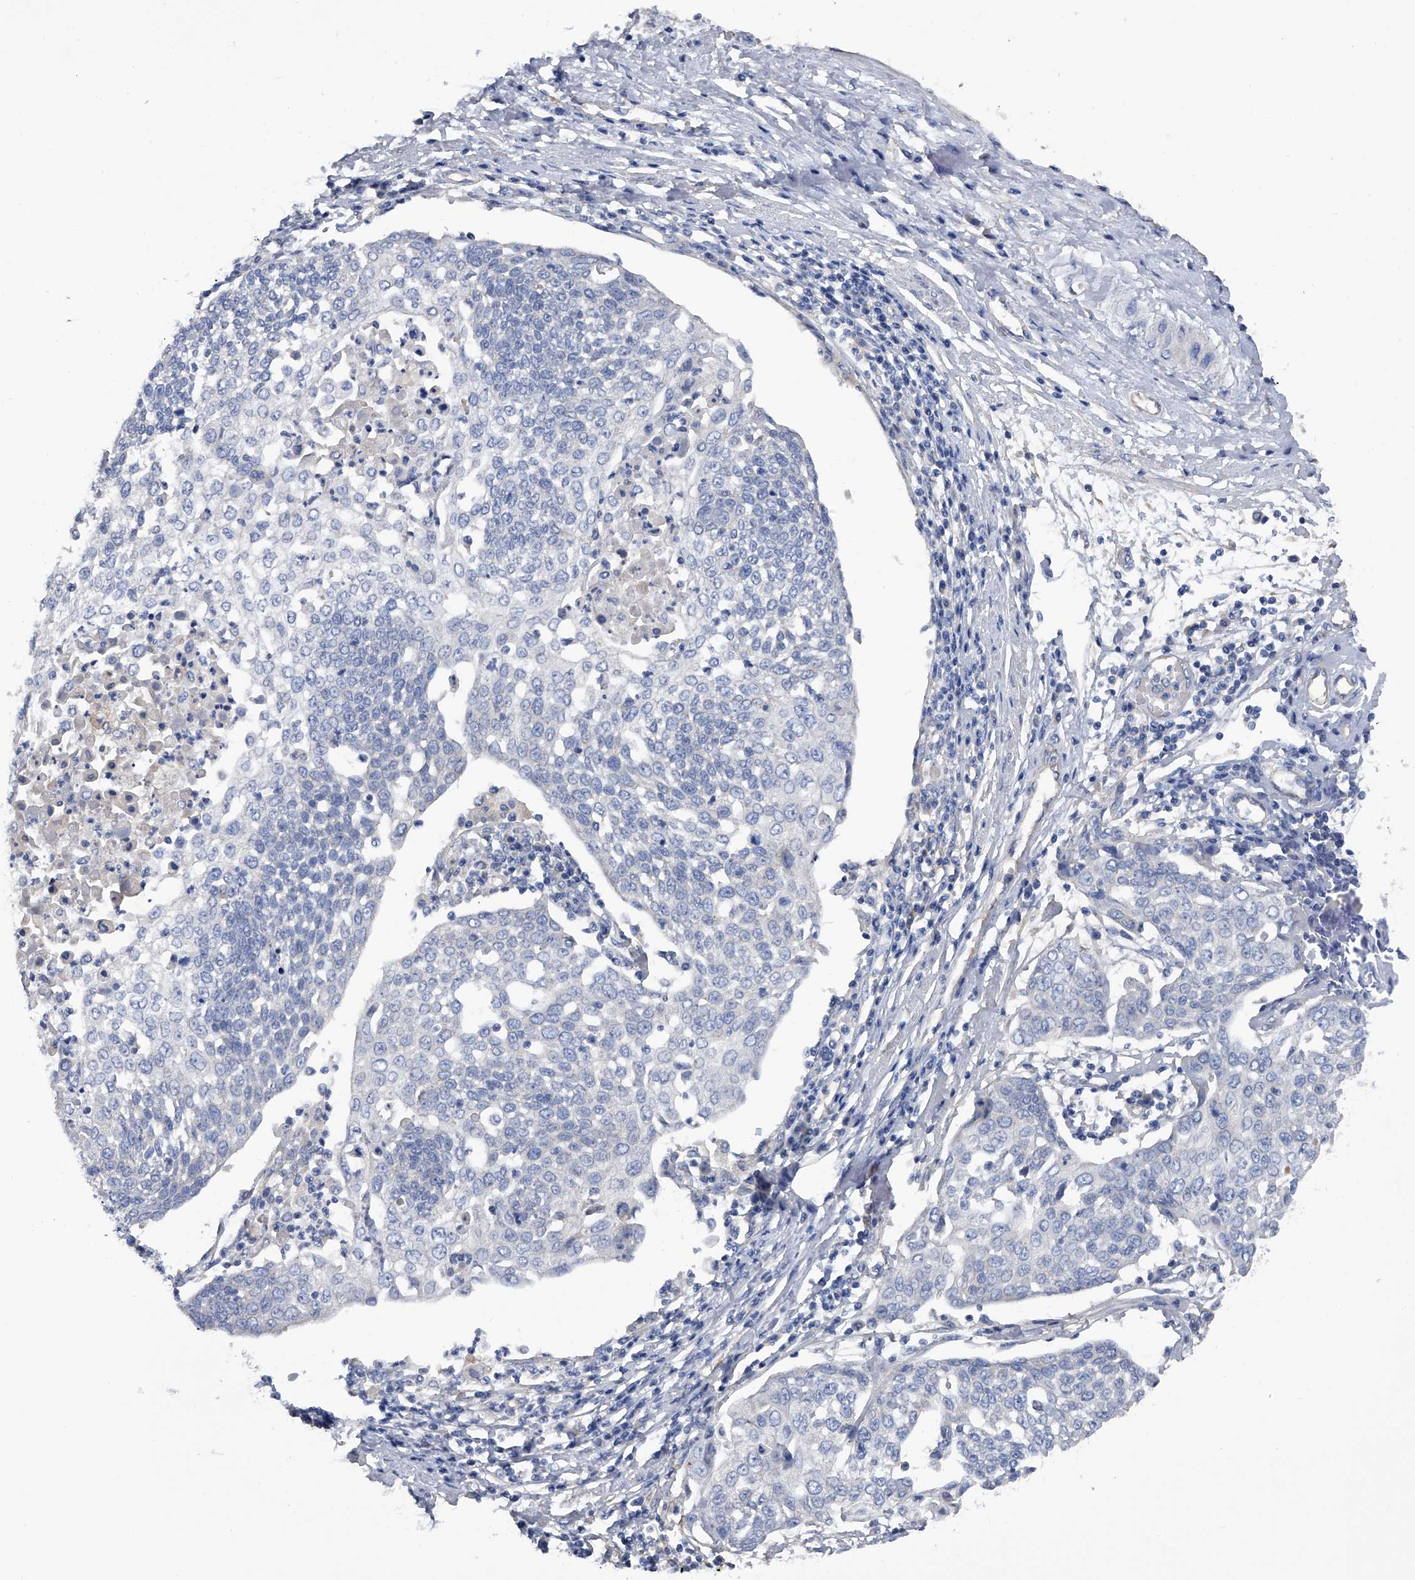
{"staining": {"intensity": "negative", "quantity": "none", "location": "none"}, "tissue": "cervical cancer", "cell_type": "Tumor cells", "image_type": "cancer", "snomed": [{"axis": "morphology", "description": "Squamous cell carcinoma, NOS"}, {"axis": "topography", "description": "Cervix"}], "caption": "There is no significant staining in tumor cells of cervical cancer (squamous cell carcinoma).", "gene": "RWDD2A", "patient": {"sex": "female", "age": 34}}